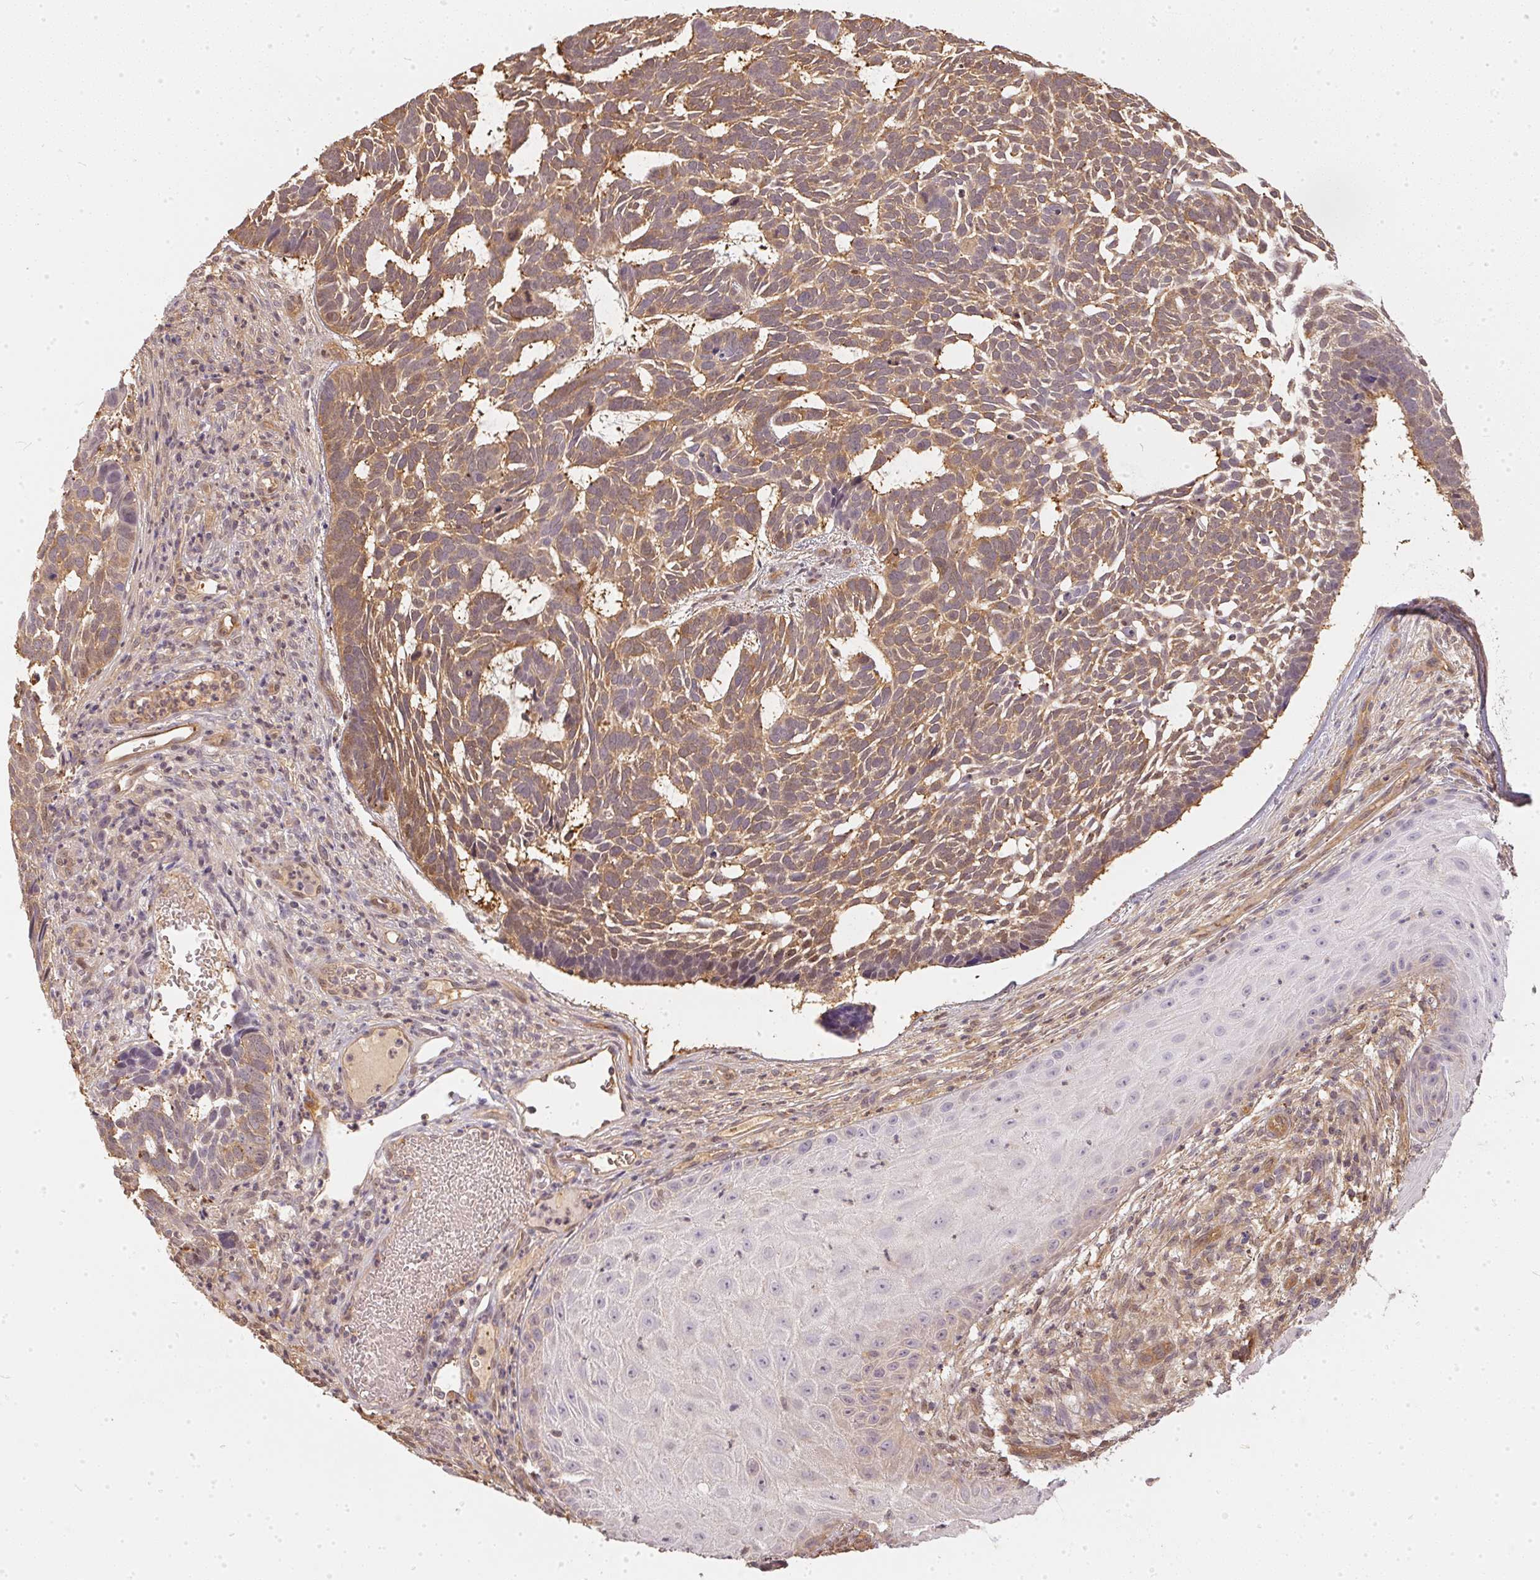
{"staining": {"intensity": "moderate", "quantity": ">75%", "location": "cytoplasmic/membranous"}, "tissue": "skin cancer", "cell_type": "Tumor cells", "image_type": "cancer", "snomed": [{"axis": "morphology", "description": "Basal cell carcinoma"}, {"axis": "topography", "description": "Skin"}], "caption": "Skin cancer (basal cell carcinoma) stained with immunohistochemistry exhibits moderate cytoplasmic/membranous positivity in approximately >75% of tumor cells.", "gene": "BLMH", "patient": {"sex": "male", "age": 78}}